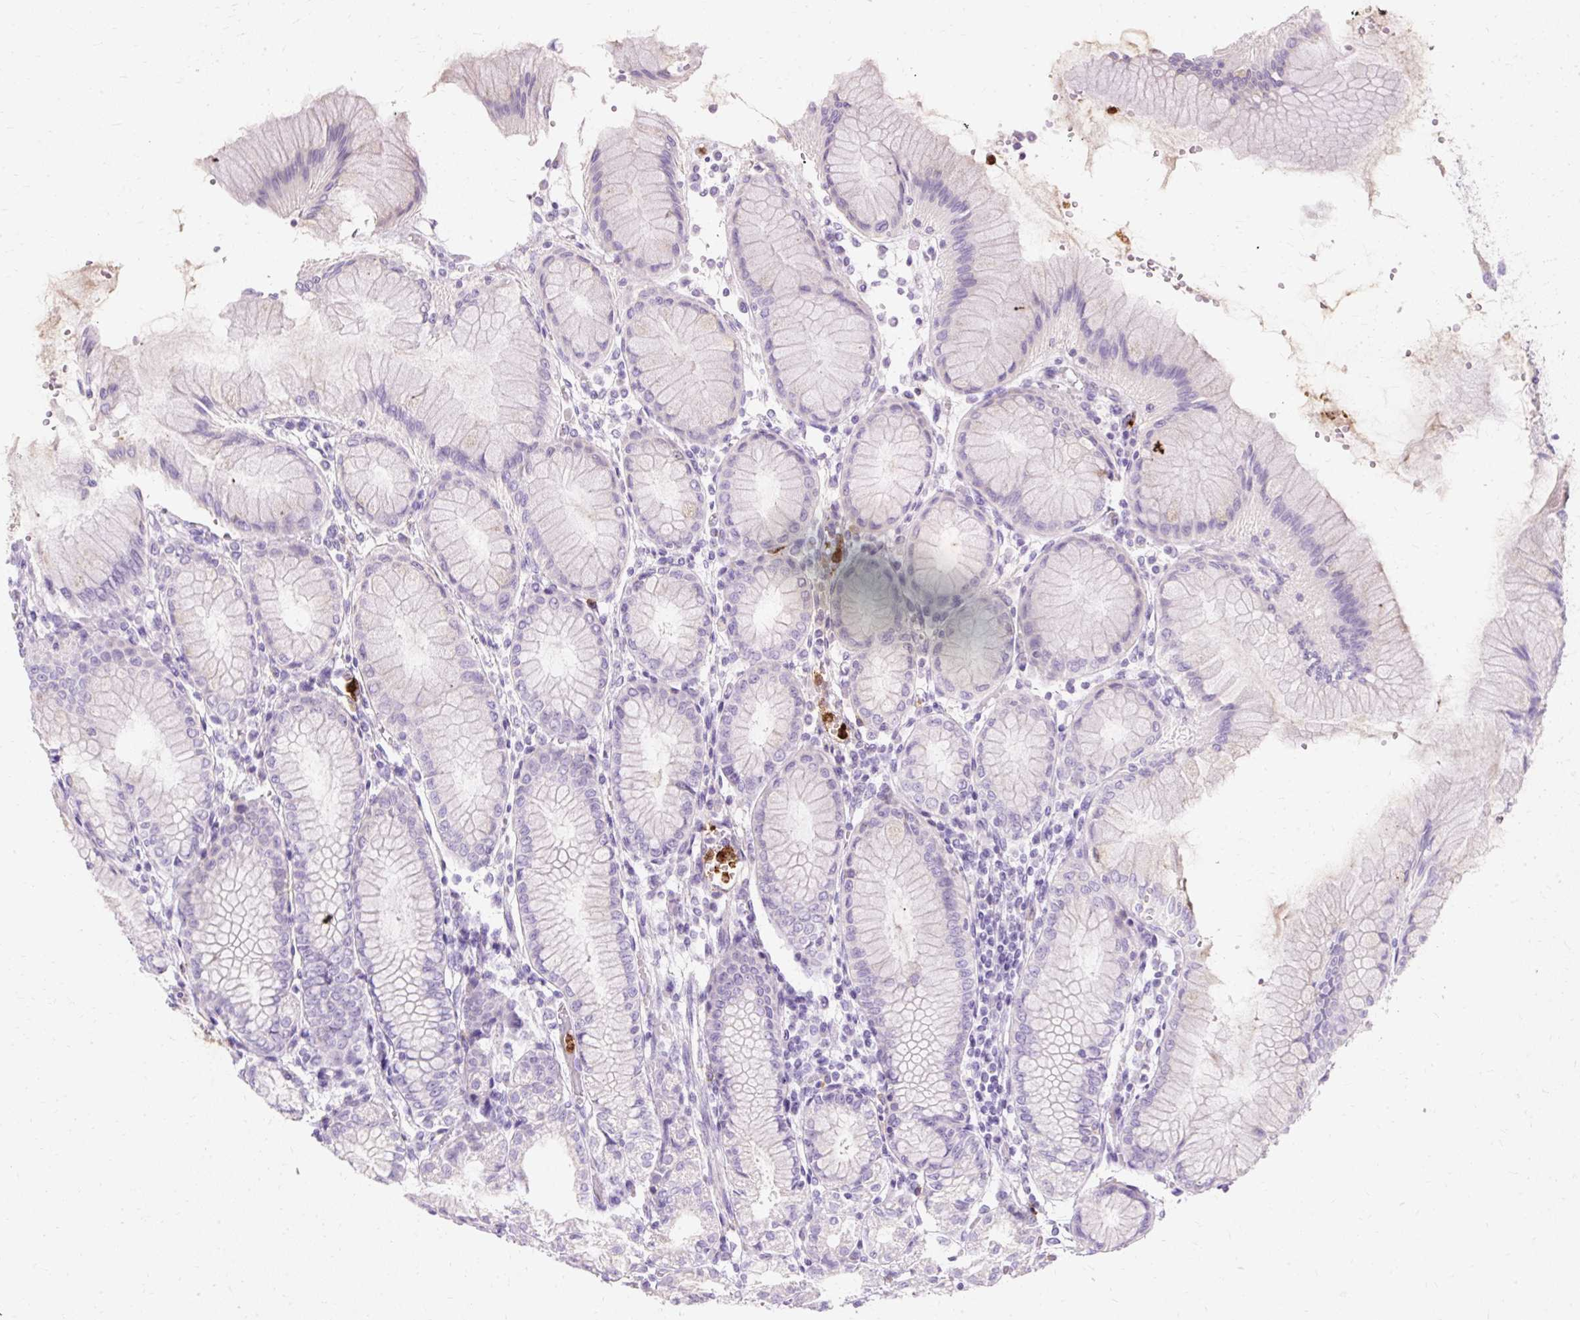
{"staining": {"intensity": "negative", "quantity": "none", "location": "none"}, "tissue": "stomach", "cell_type": "Glandular cells", "image_type": "normal", "snomed": [{"axis": "morphology", "description": "Normal tissue, NOS"}, {"axis": "topography", "description": "Stomach"}], "caption": "Glandular cells show no significant protein expression in unremarkable stomach. The staining is performed using DAB brown chromogen with nuclei counter-stained in using hematoxylin.", "gene": "DEFA1B", "patient": {"sex": "female", "age": 57}}